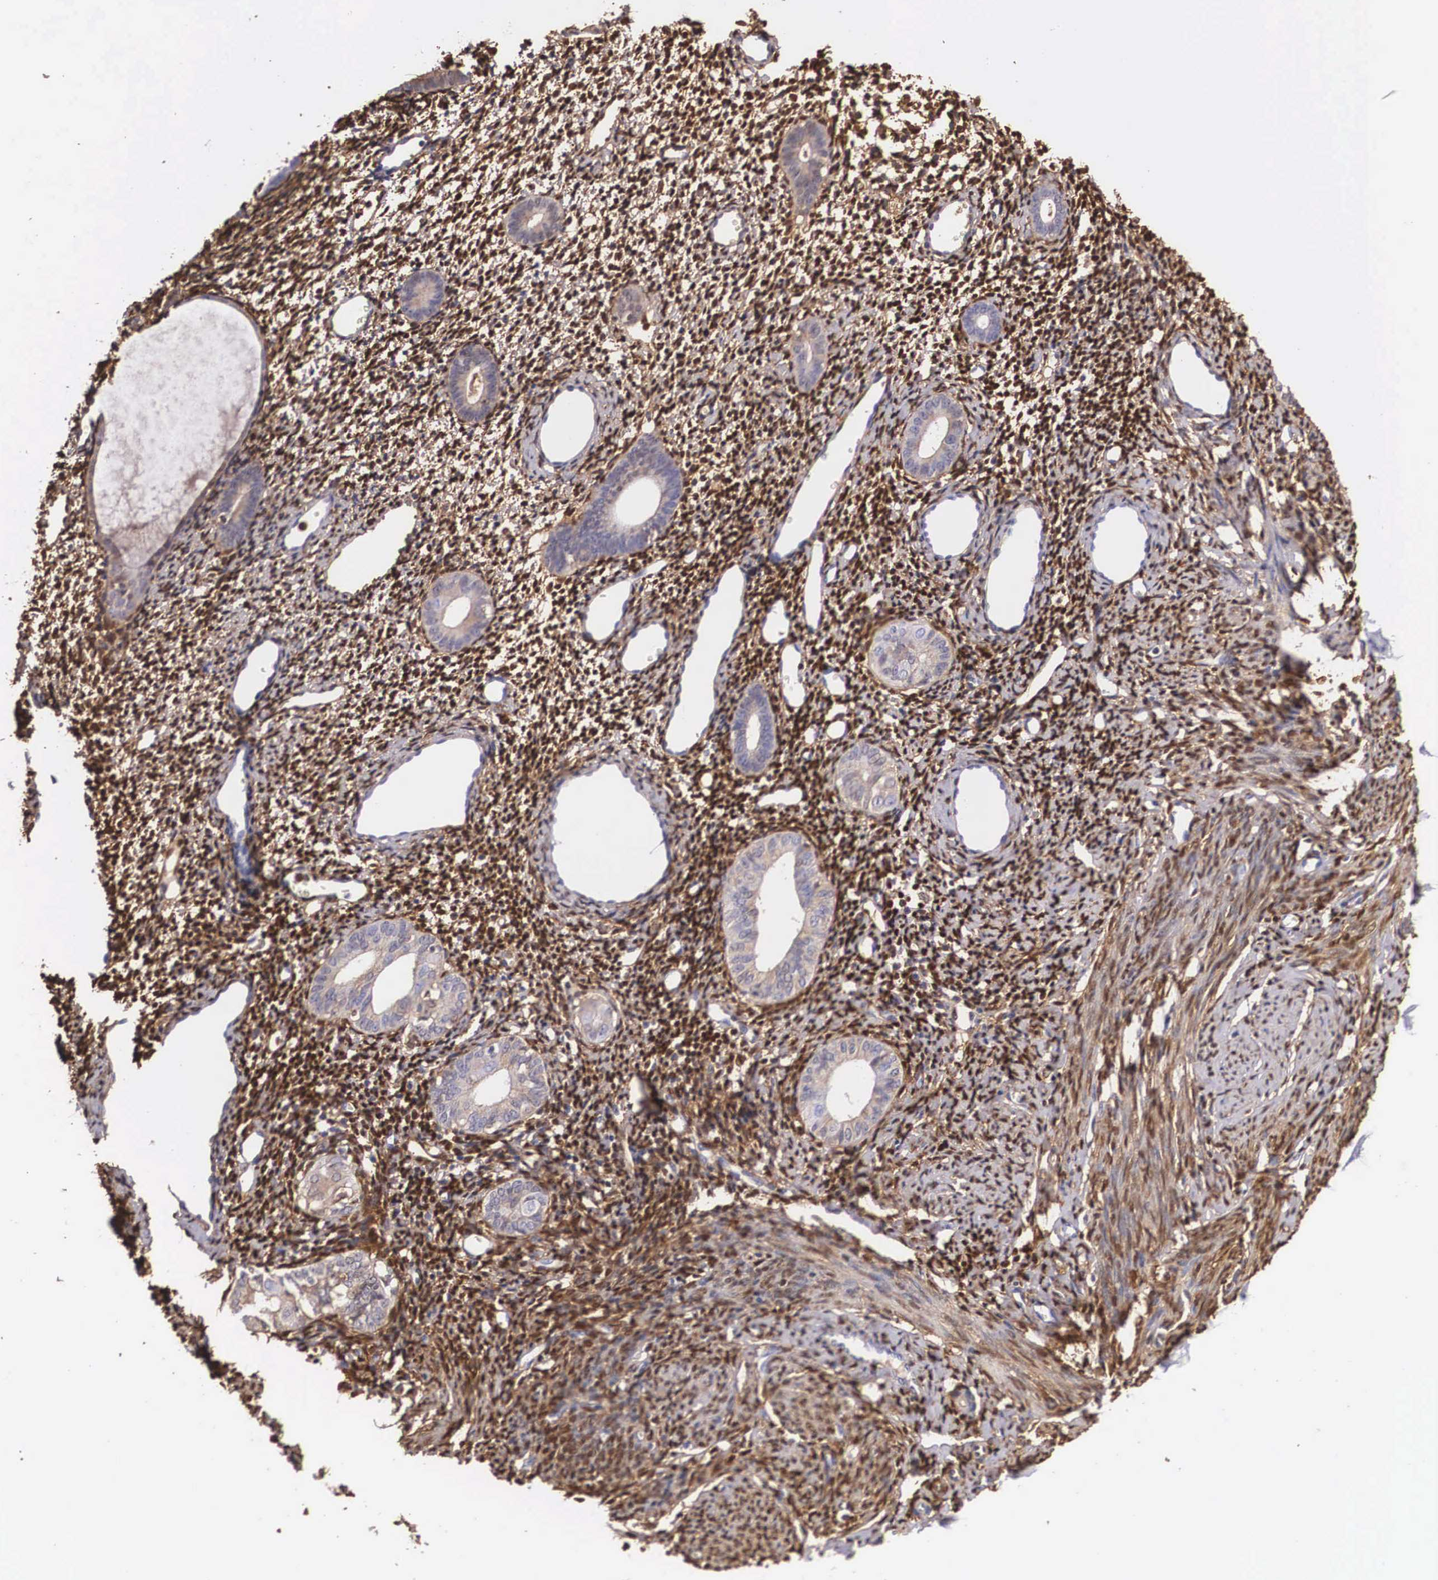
{"staining": {"intensity": "moderate", "quantity": "25%-75%", "location": "cytoplasmic/membranous"}, "tissue": "endometrium", "cell_type": "Cells in endometrial stroma", "image_type": "normal", "snomed": [{"axis": "morphology", "description": "Normal tissue, NOS"}, {"axis": "morphology", "description": "Neoplasm, benign, NOS"}, {"axis": "topography", "description": "Uterus"}], "caption": "A medium amount of moderate cytoplasmic/membranous expression is present in approximately 25%-75% of cells in endometrial stroma in normal endometrium. Ihc stains the protein in brown and the nuclei are stained blue.", "gene": "LGALS1", "patient": {"sex": "female", "age": 55}}